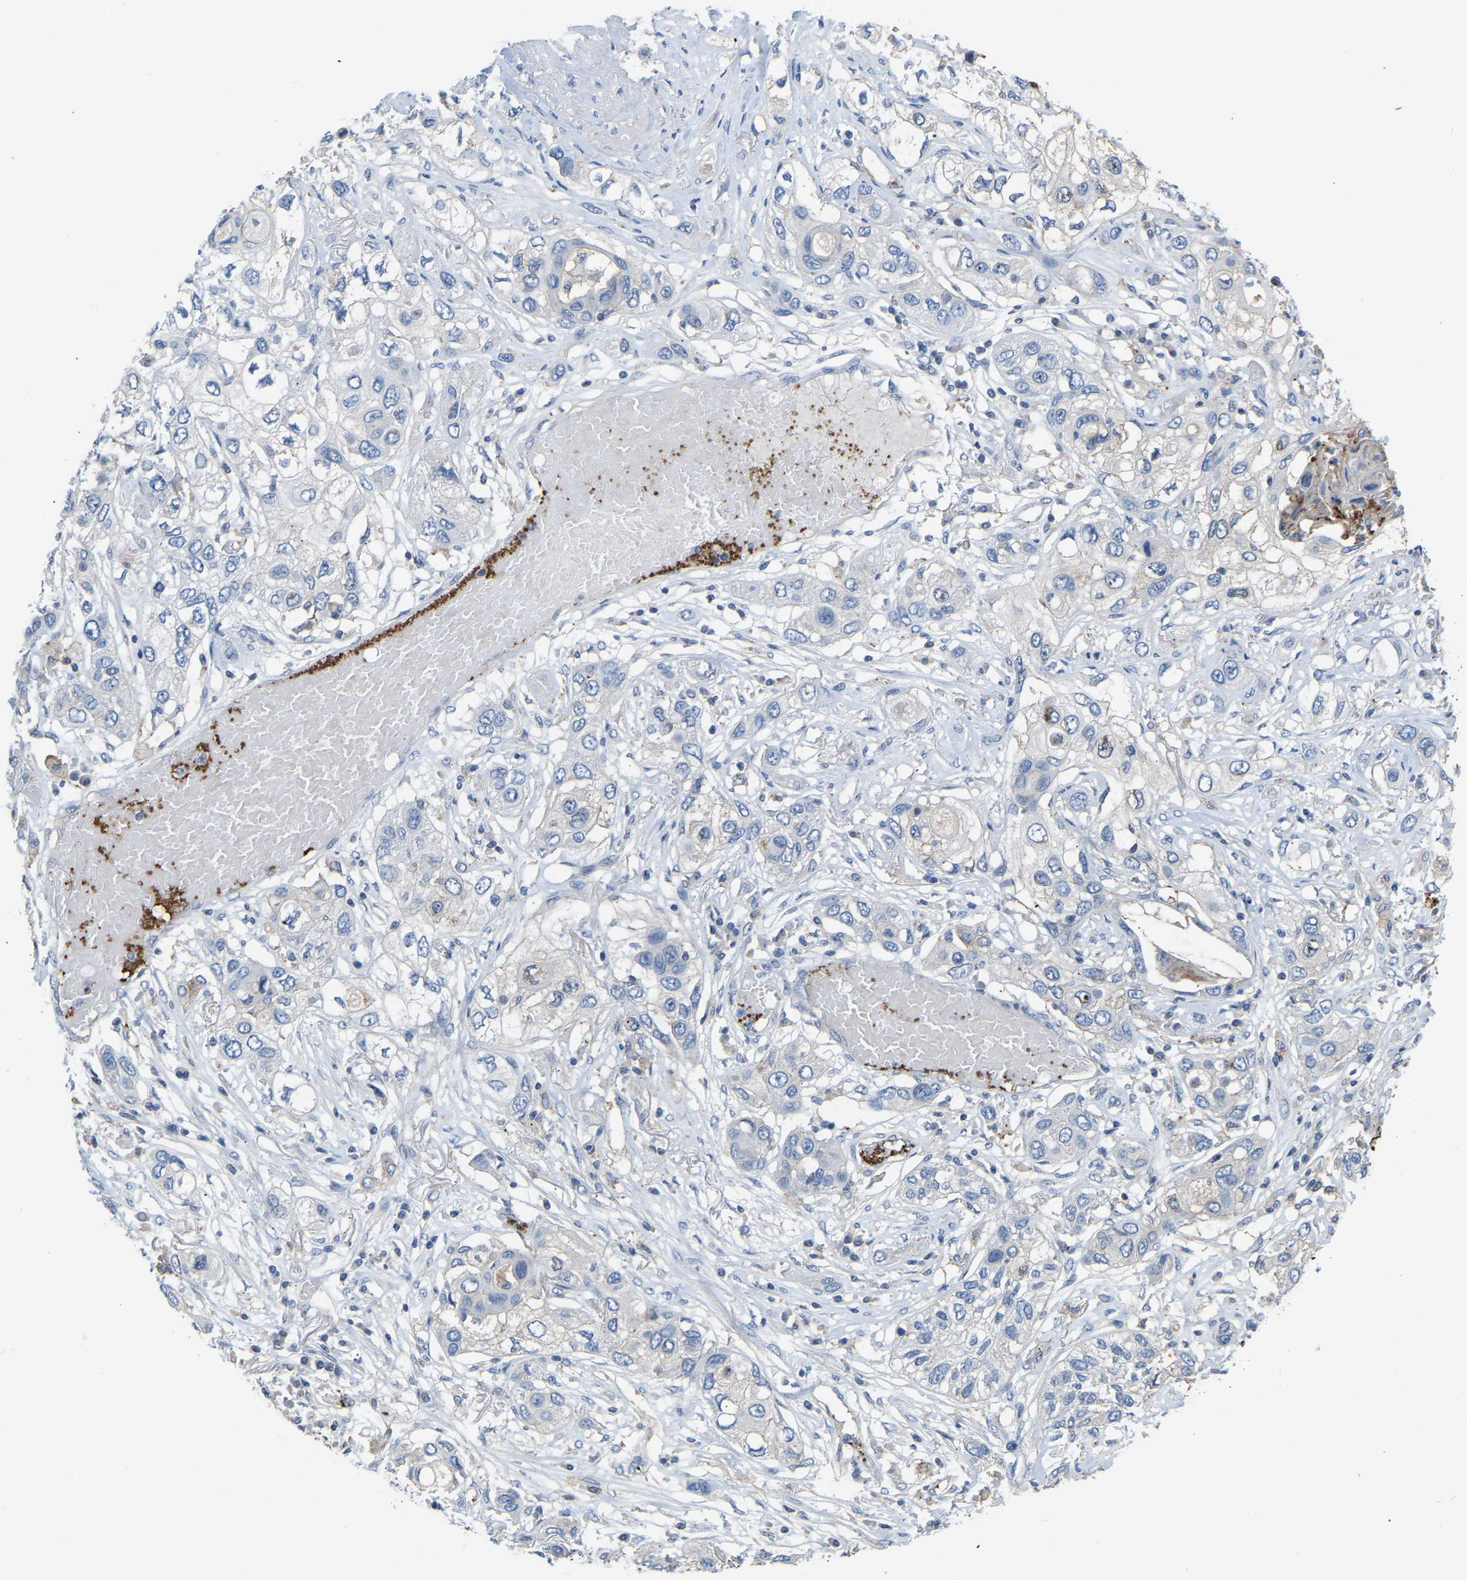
{"staining": {"intensity": "negative", "quantity": "none", "location": "none"}, "tissue": "lung cancer", "cell_type": "Tumor cells", "image_type": "cancer", "snomed": [{"axis": "morphology", "description": "Squamous cell carcinoma, NOS"}, {"axis": "topography", "description": "Lung"}], "caption": "Tumor cells show no significant protein staining in lung cancer (squamous cell carcinoma).", "gene": "ZNF449", "patient": {"sex": "male", "age": 71}}